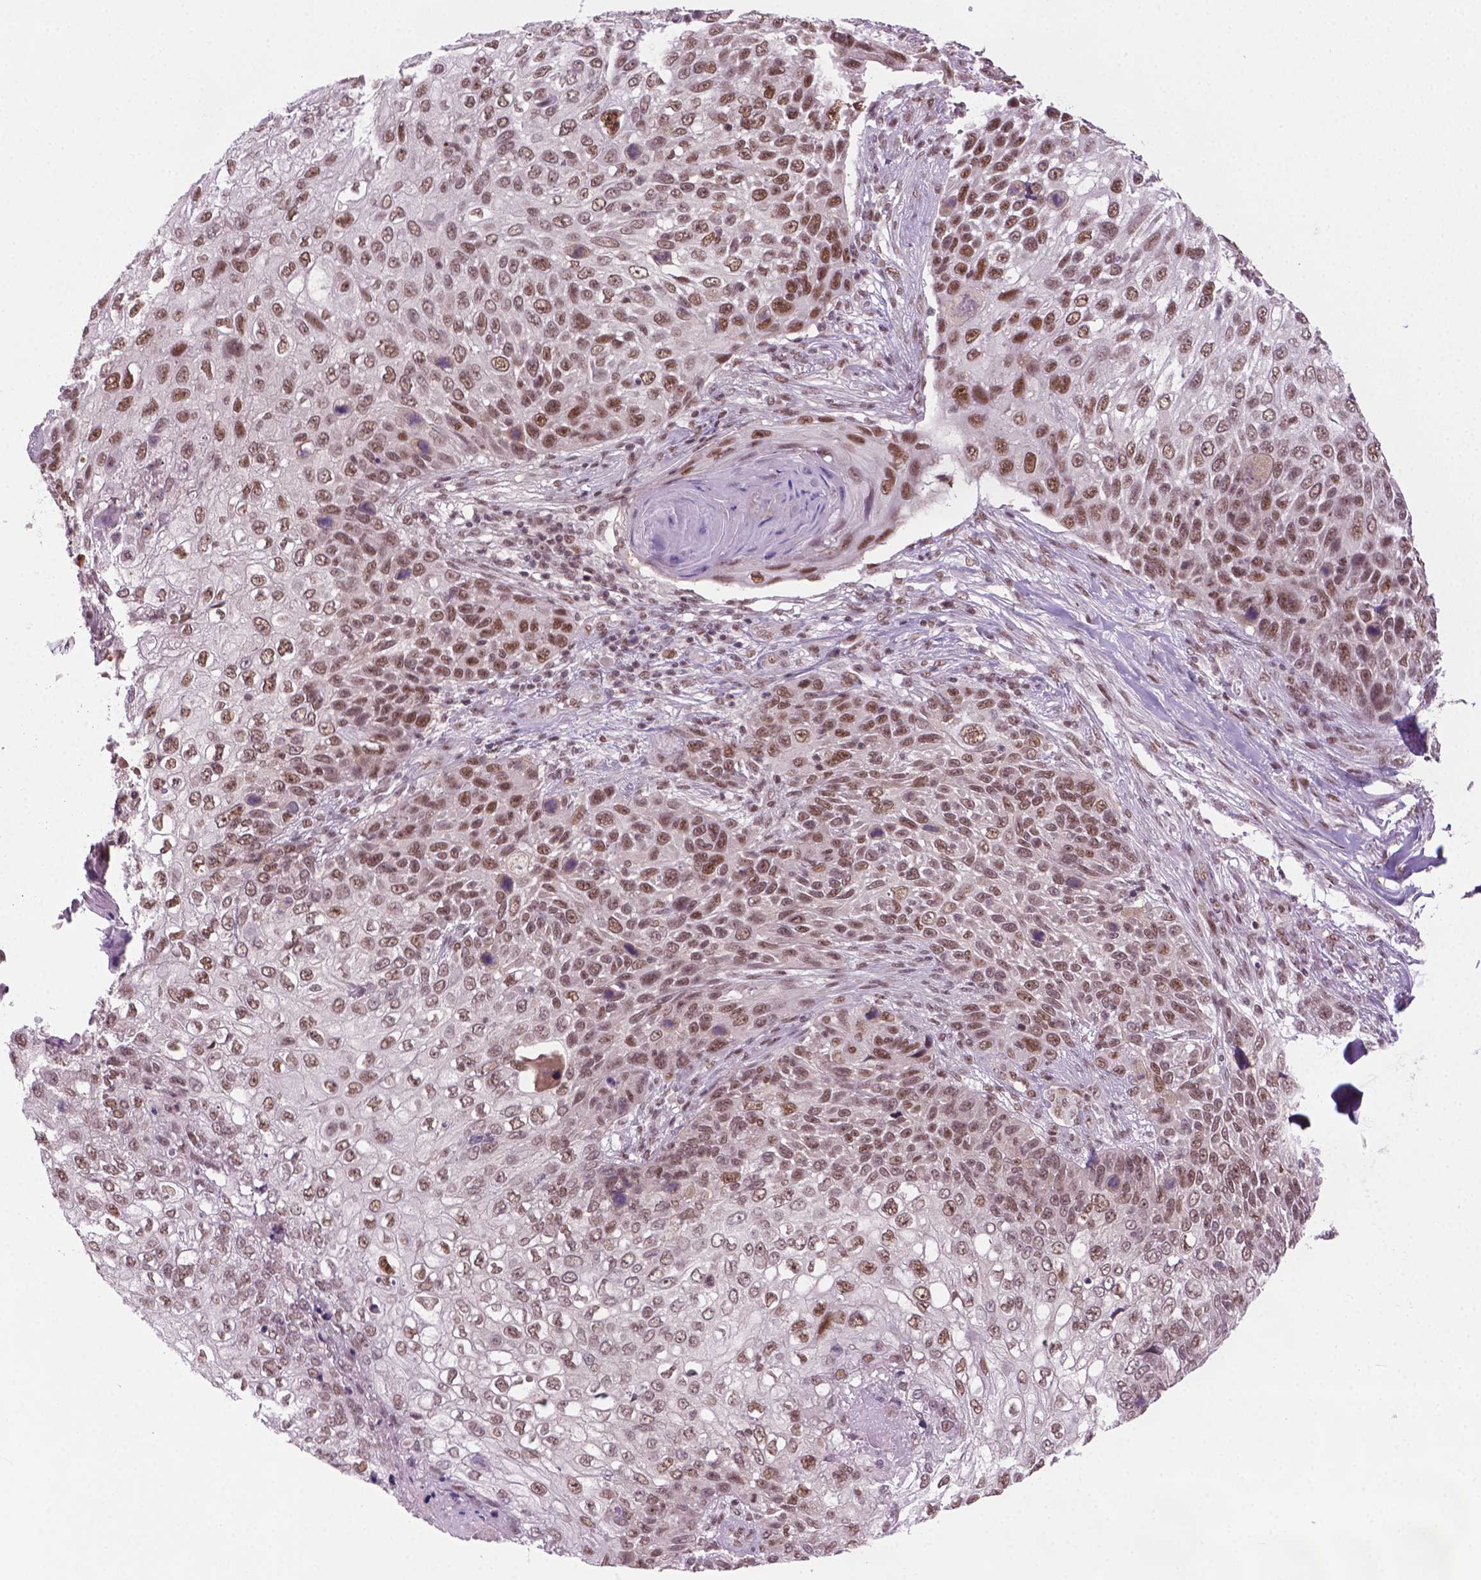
{"staining": {"intensity": "moderate", "quantity": ">75%", "location": "nuclear"}, "tissue": "skin cancer", "cell_type": "Tumor cells", "image_type": "cancer", "snomed": [{"axis": "morphology", "description": "Squamous cell carcinoma, NOS"}, {"axis": "topography", "description": "Skin"}], "caption": "Immunohistochemistry (IHC) (DAB (3,3'-diaminobenzidine)) staining of squamous cell carcinoma (skin) displays moderate nuclear protein staining in approximately >75% of tumor cells. The protein is stained brown, and the nuclei are stained in blue (DAB IHC with brightfield microscopy, high magnification).", "gene": "PHAX", "patient": {"sex": "male", "age": 92}}